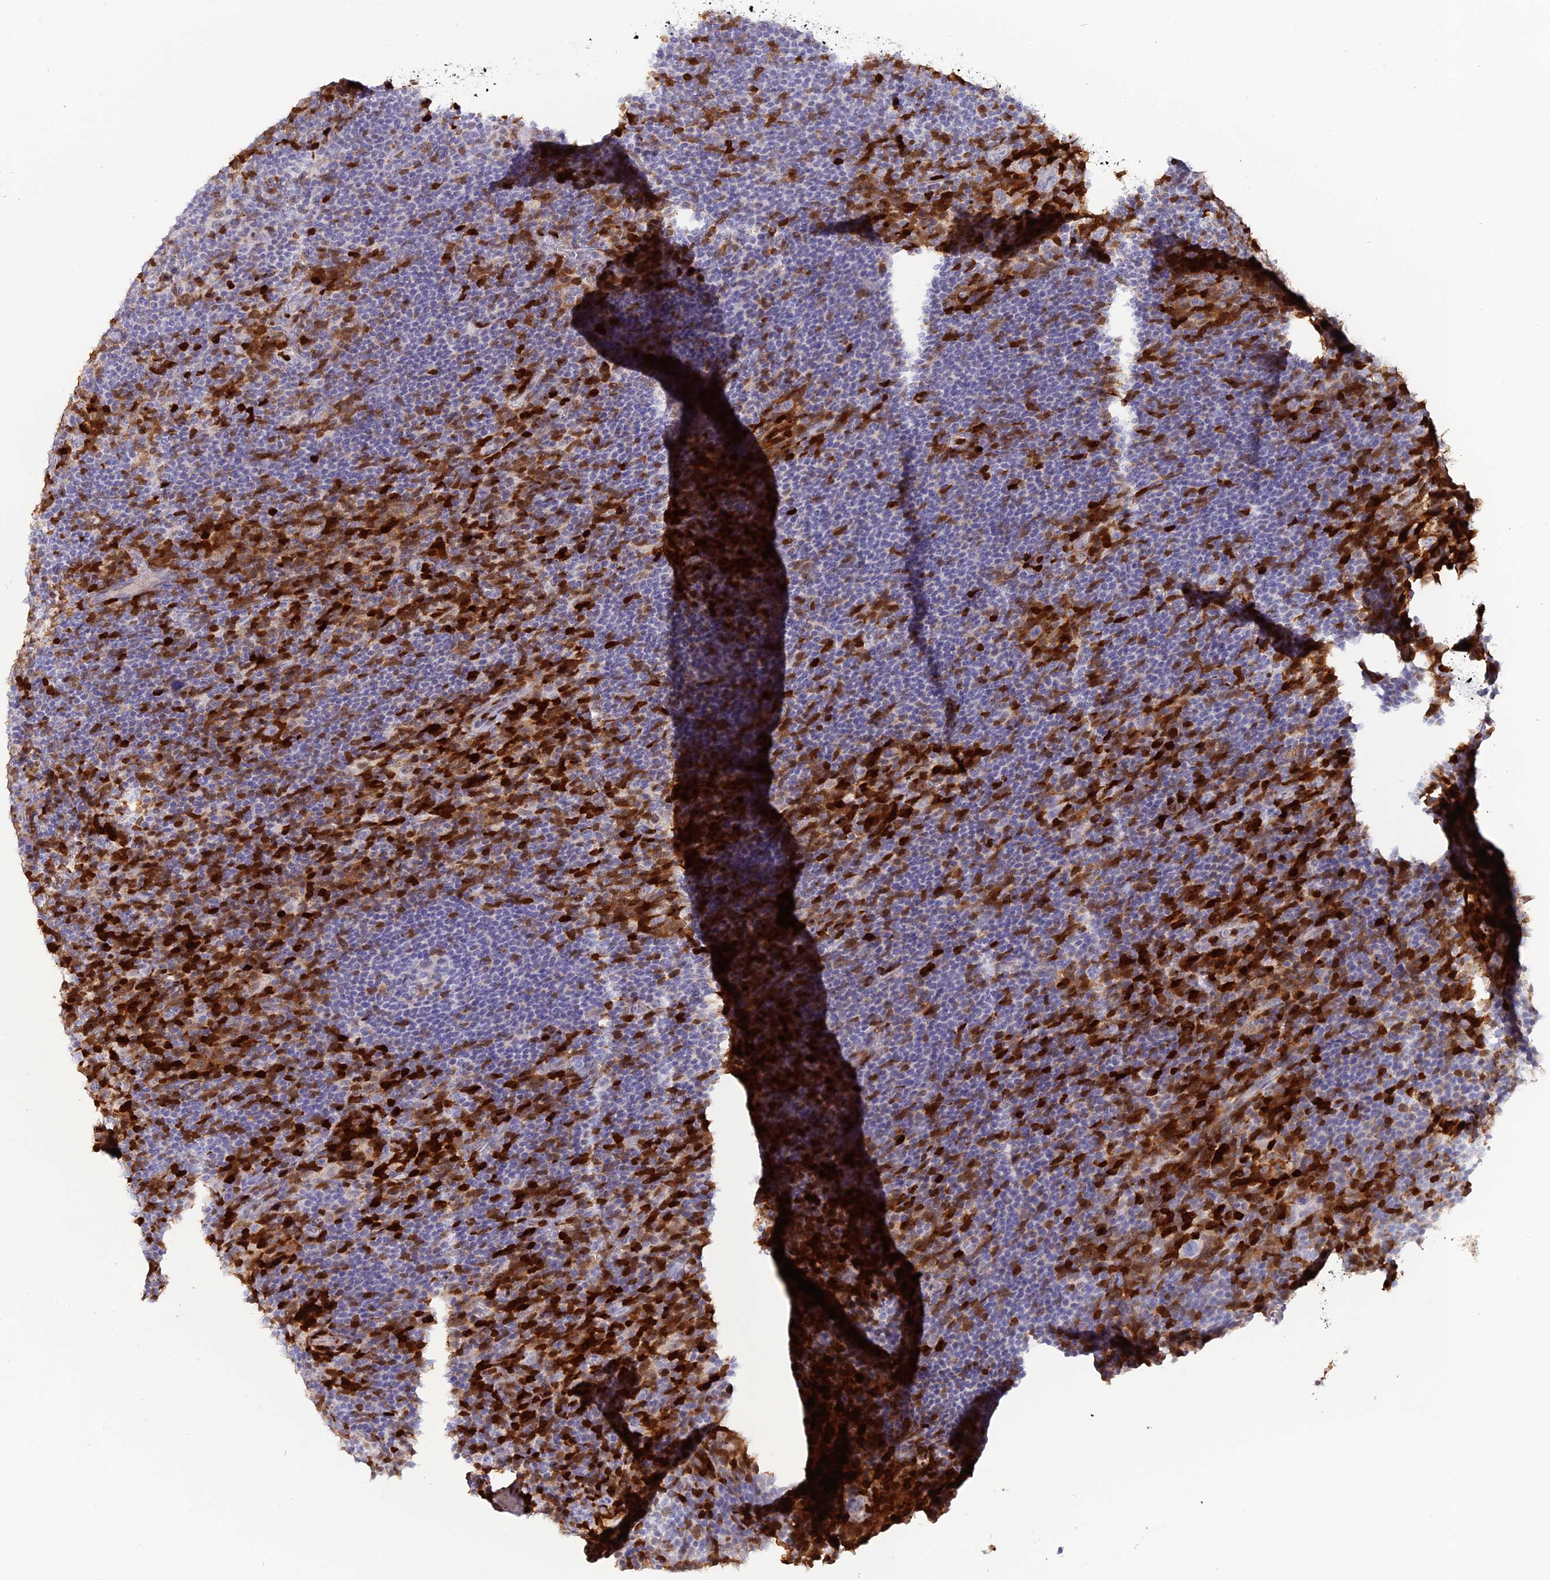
{"staining": {"intensity": "negative", "quantity": "none", "location": "none"}, "tissue": "lymphoma", "cell_type": "Tumor cells", "image_type": "cancer", "snomed": [{"axis": "morphology", "description": "Hodgkin's disease, NOS"}, {"axis": "topography", "description": "Lymph node"}], "caption": "Human lymphoma stained for a protein using immunohistochemistry shows no expression in tumor cells.", "gene": "PGBD4", "patient": {"sex": "female", "age": 57}}